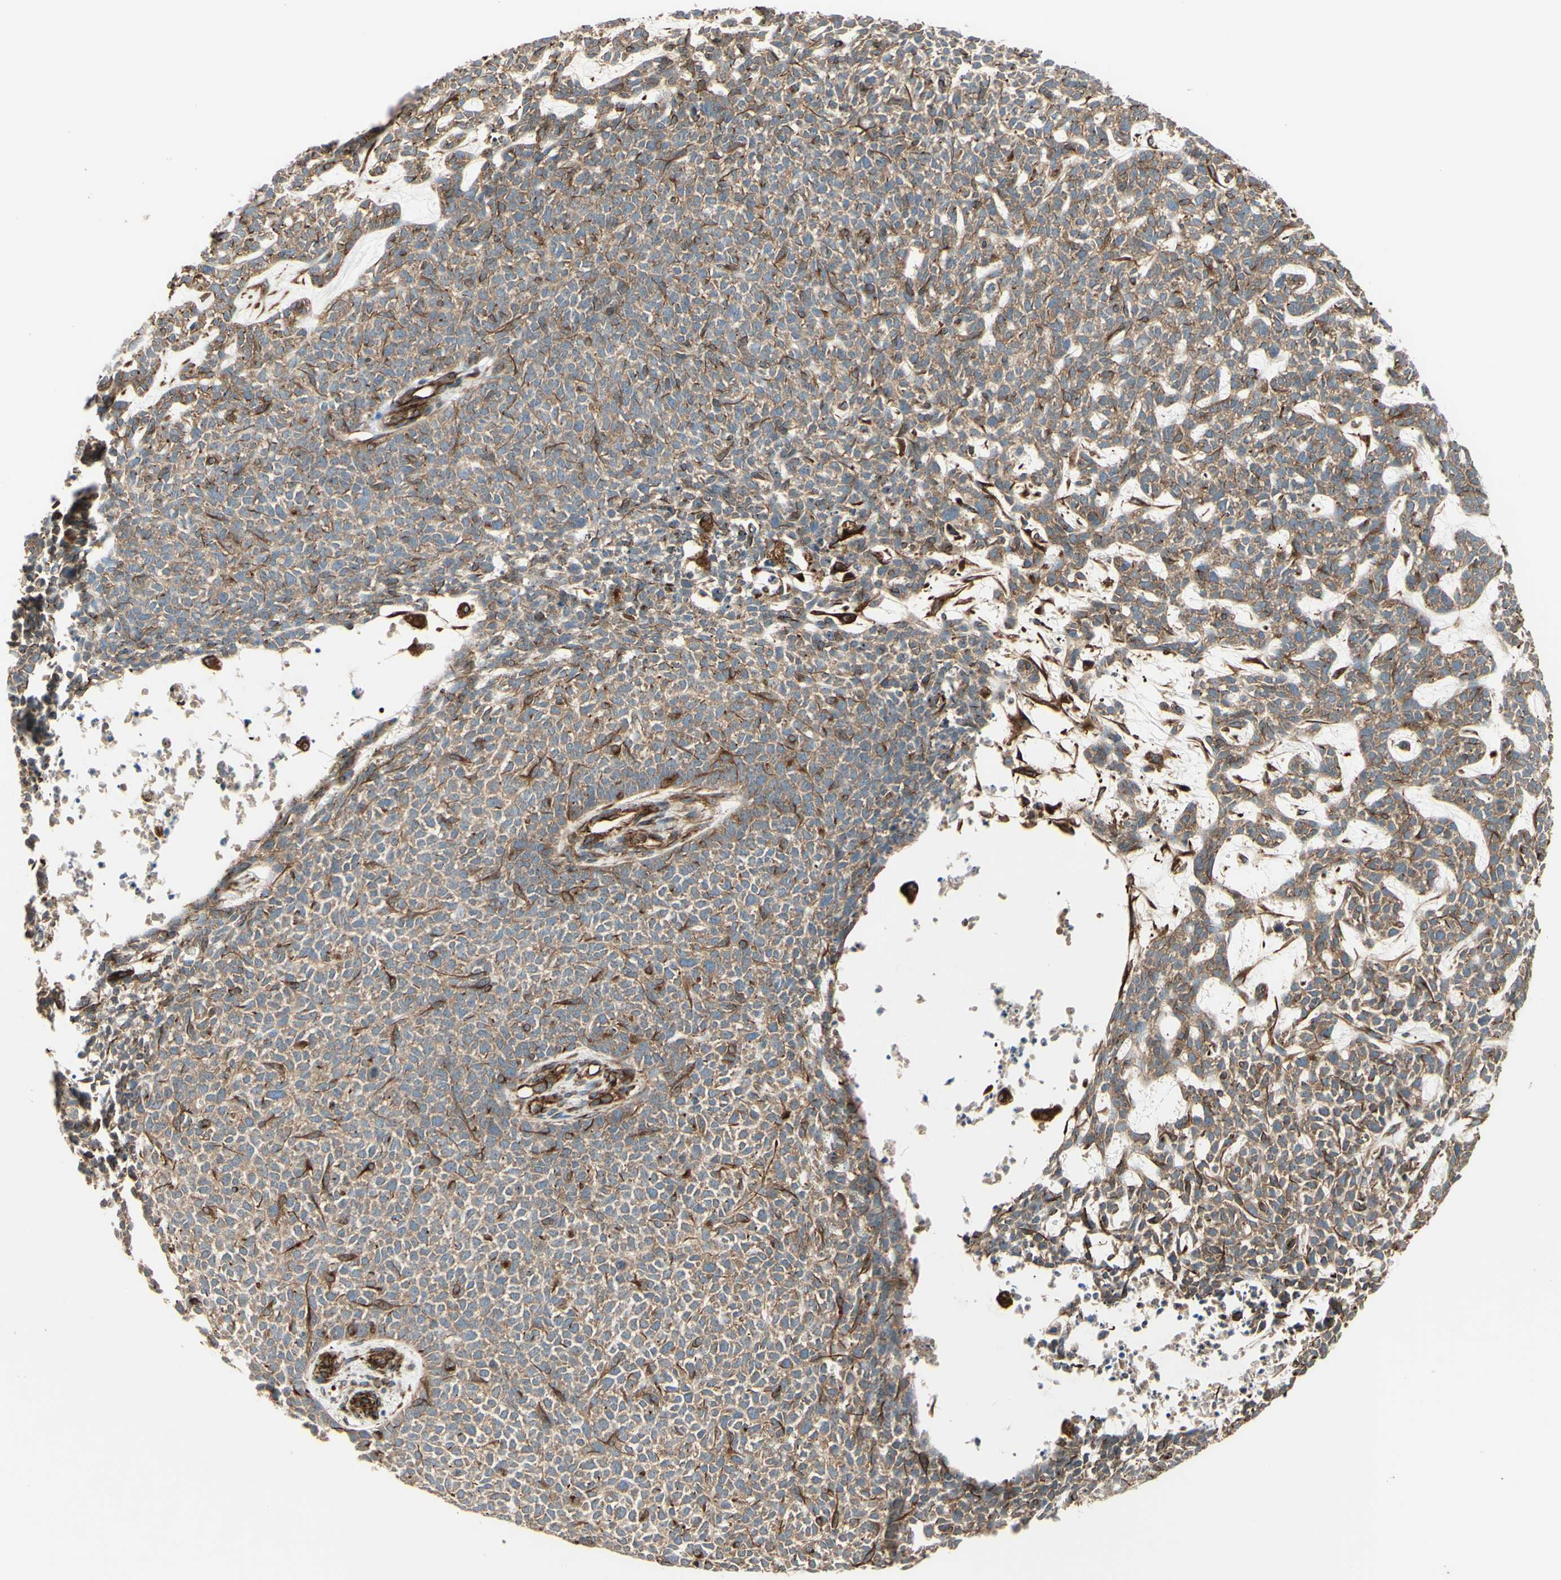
{"staining": {"intensity": "weak", "quantity": "25%-75%", "location": "cytoplasmic/membranous"}, "tissue": "skin cancer", "cell_type": "Tumor cells", "image_type": "cancer", "snomed": [{"axis": "morphology", "description": "Basal cell carcinoma"}, {"axis": "topography", "description": "Skin"}], "caption": "Human skin basal cell carcinoma stained with a brown dye demonstrates weak cytoplasmic/membranous positive expression in about 25%-75% of tumor cells.", "gene": "TRAF2", "patient": {"sex": "female", "age": 84}}